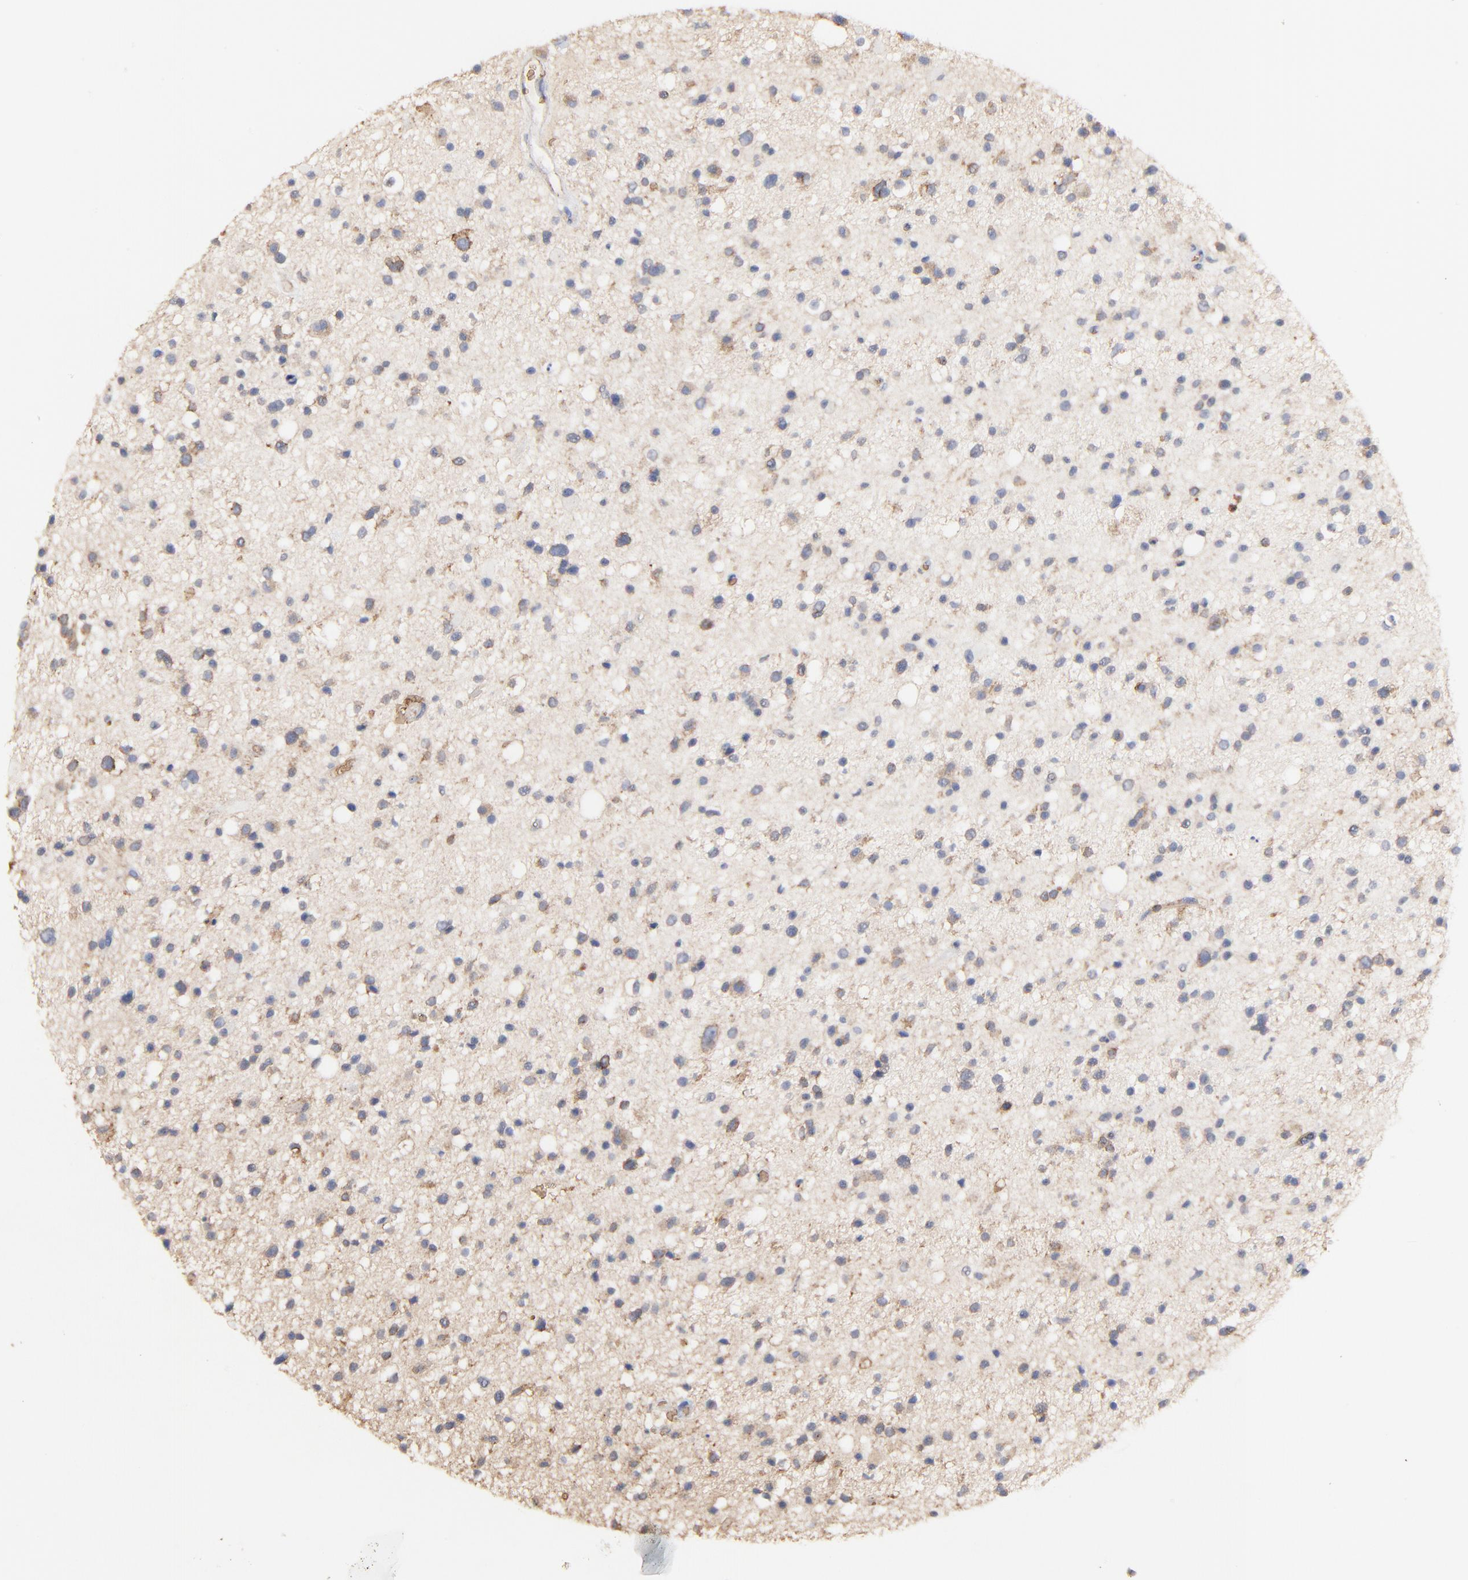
{"staining": {"intensity": "weak", "quantity": "25%-75%", "location": "cytoplasmic/membranous"}, "tissue": "glioma", "cell_type": "Tumor cells", "image_type": "cancer", "snomed": [{"axis": "morphology", "description": "Glioma, malignant, High grade"}, {"axis": "topography", "description": "Brain"}], "caption": "Glioma was stained to show a protein in brown. There is low levels of weak cytoplasmic/membranous staining in about 25%-75% of tumor cells.", "gene": "PAG1", "patient": {"sex": "male", "age": 33}}